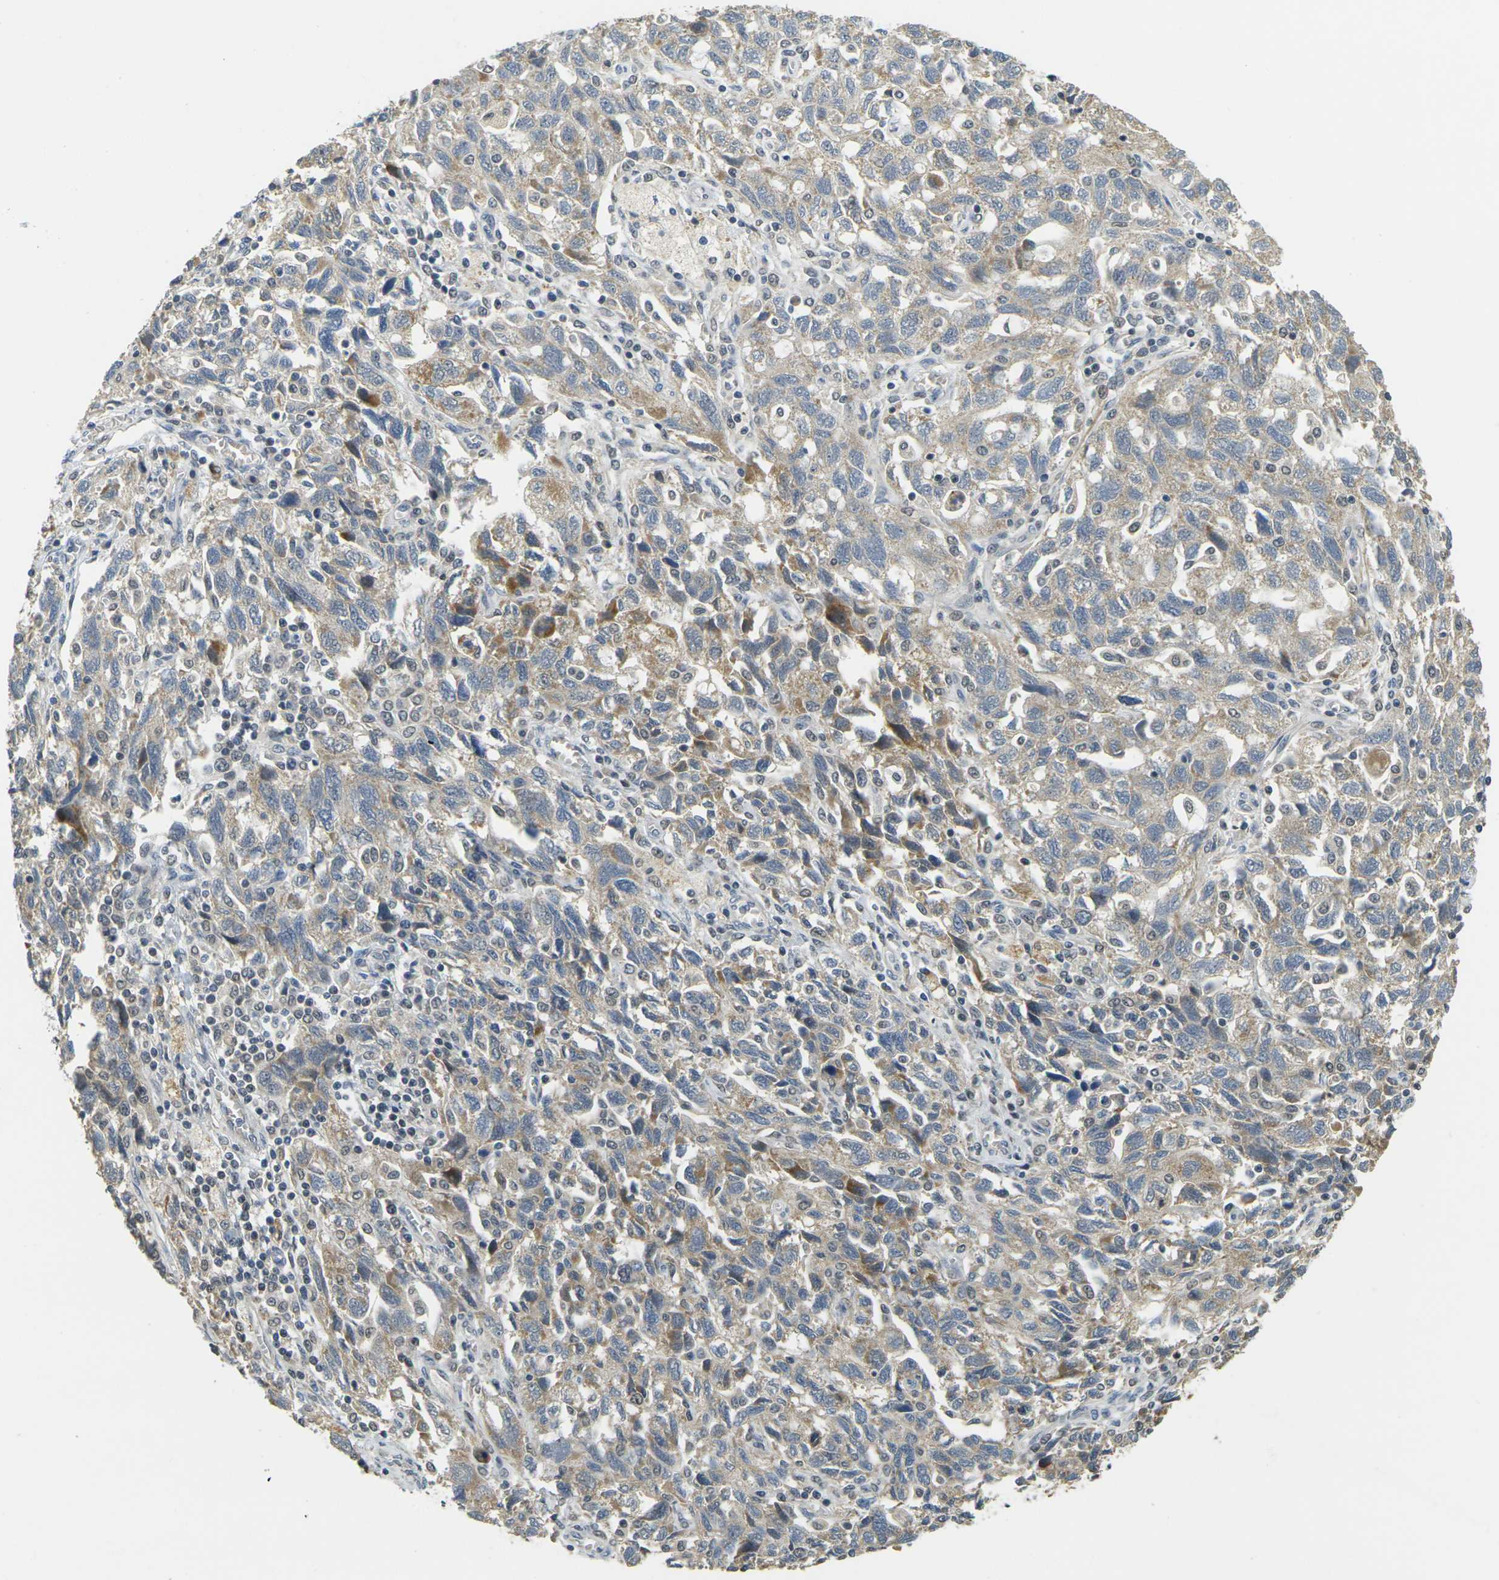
{"staining": {"intensity": "weak", "quantity": ">75%", "location": "cytoplasmic/membranous"}, "tissue": "ovarian cancer", "cell_type": "Tumor cells", "image_type": "cancer", "snomed": [{"axis": "morphology", "description": "Carcinoma, NOS"}, {"axis": "morphology", "description": "Cystadenocarcinoma, serous, NOS"}, {"axis": "topography", "description": "Ovary"}], "caption": "DAB immunohistochemical staining of human serous cystadenocarcinoma (ovarian) reveals weak cytoplasmic/membranous protein positivity in about >75% of tumor cells. The protein of interest is shown in brown color, while the nuclei are stained blue.", "gene": "KLHL8", "patient": {"sex": "female", "age": 69}}